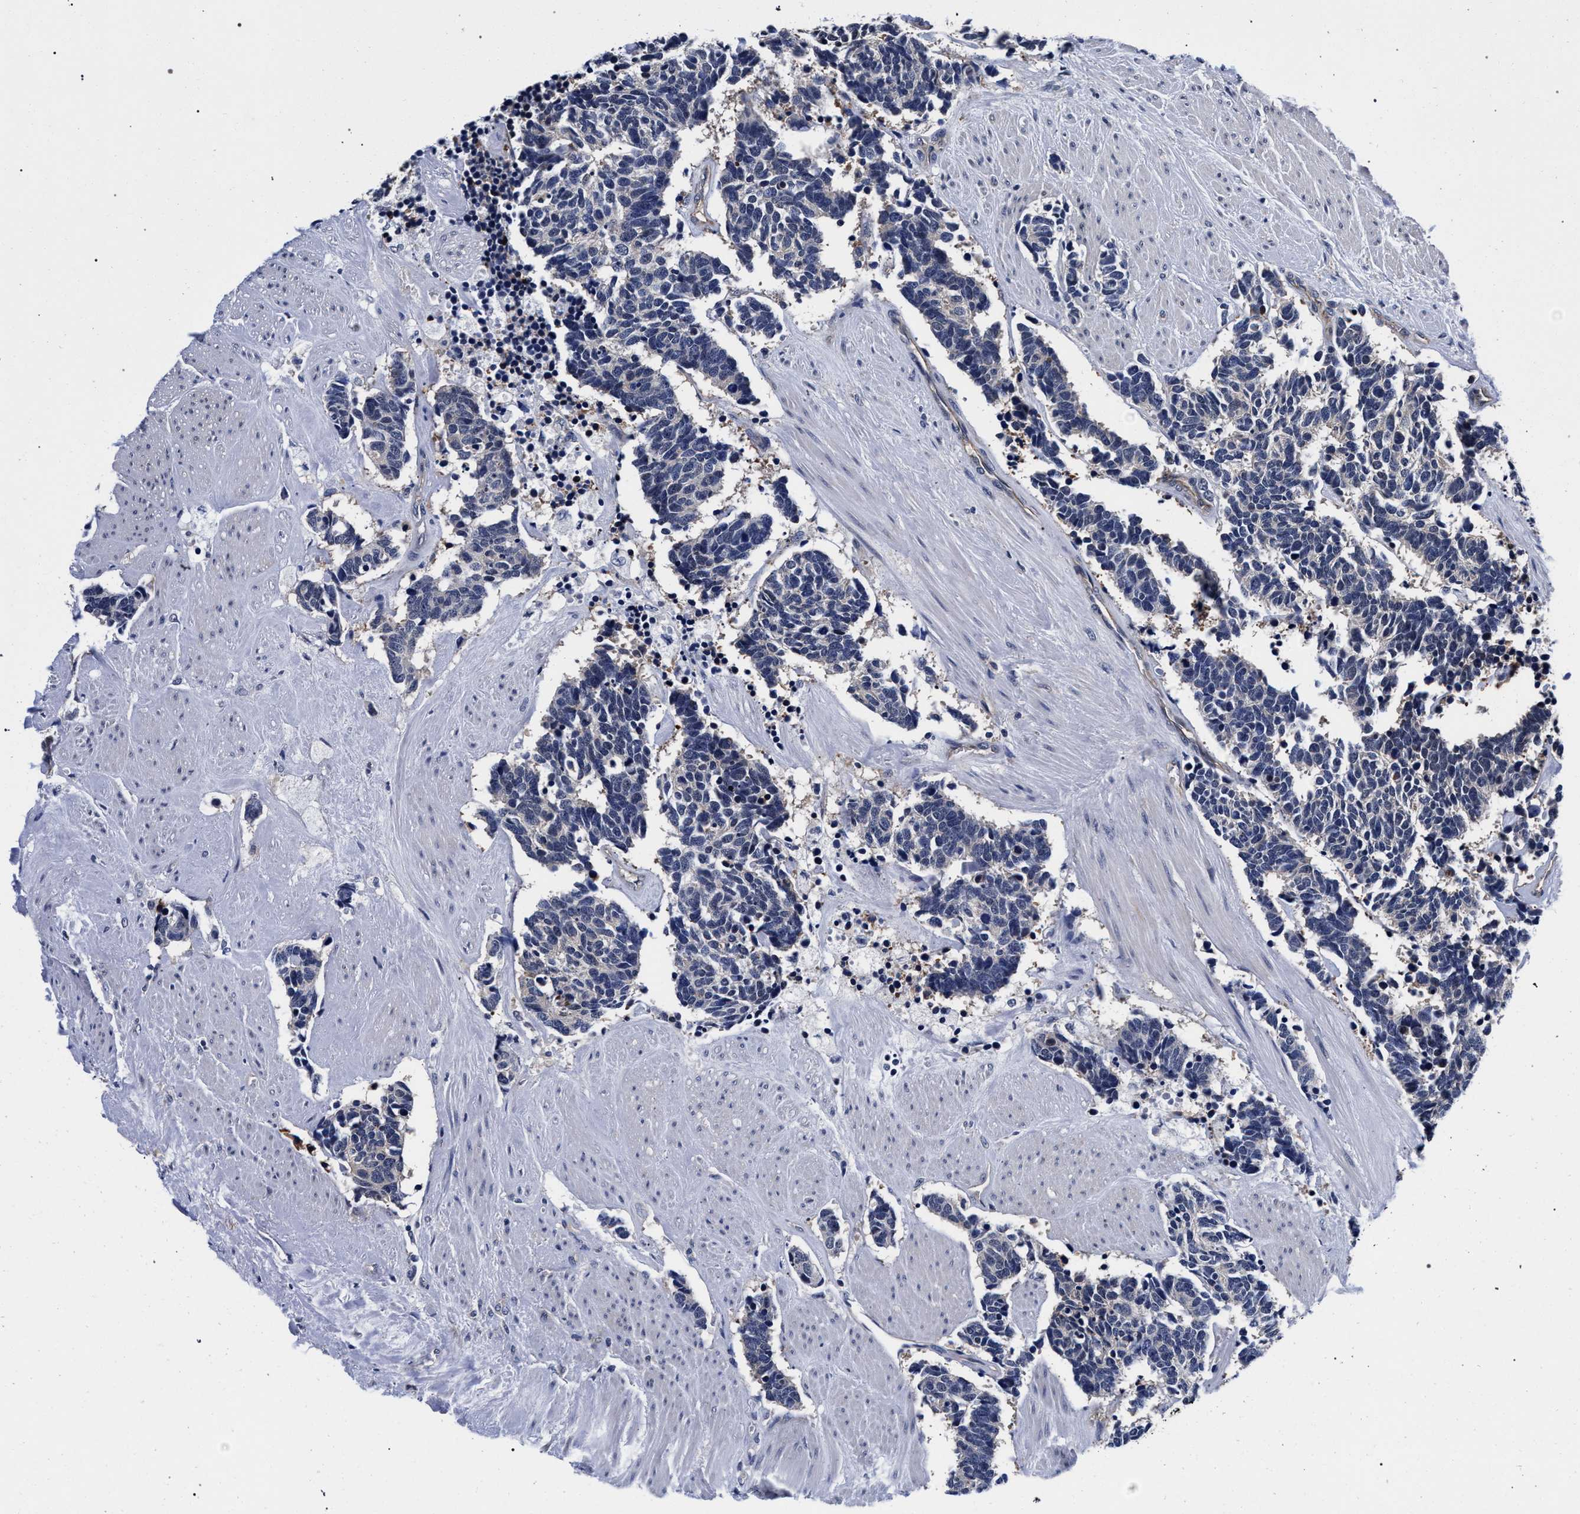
{"staining": {"intensity": "negative", "quantity": "none", "location": "none"}, "tissue": "carcinoid", "cell_type": "Tumor cells", "image_type": "cancer", "snomed": [{"axis": "morphology", "description": "Carcinoma, NOS"}, {"axis": "morphology", "description": "Carcinoid, malignant, NOS"}, {"axis": "topography", "description": "Urinary bladder"}], "caption": "This photomicrograph is of carcinoid (malignant) stained with immunohistochemistry to label a protein in brown with the nuclei are counter-stained blue. There is no positivity in tumor cells.", "gene": "RBM33", "patient": {"sex": "male", "age": 57}}